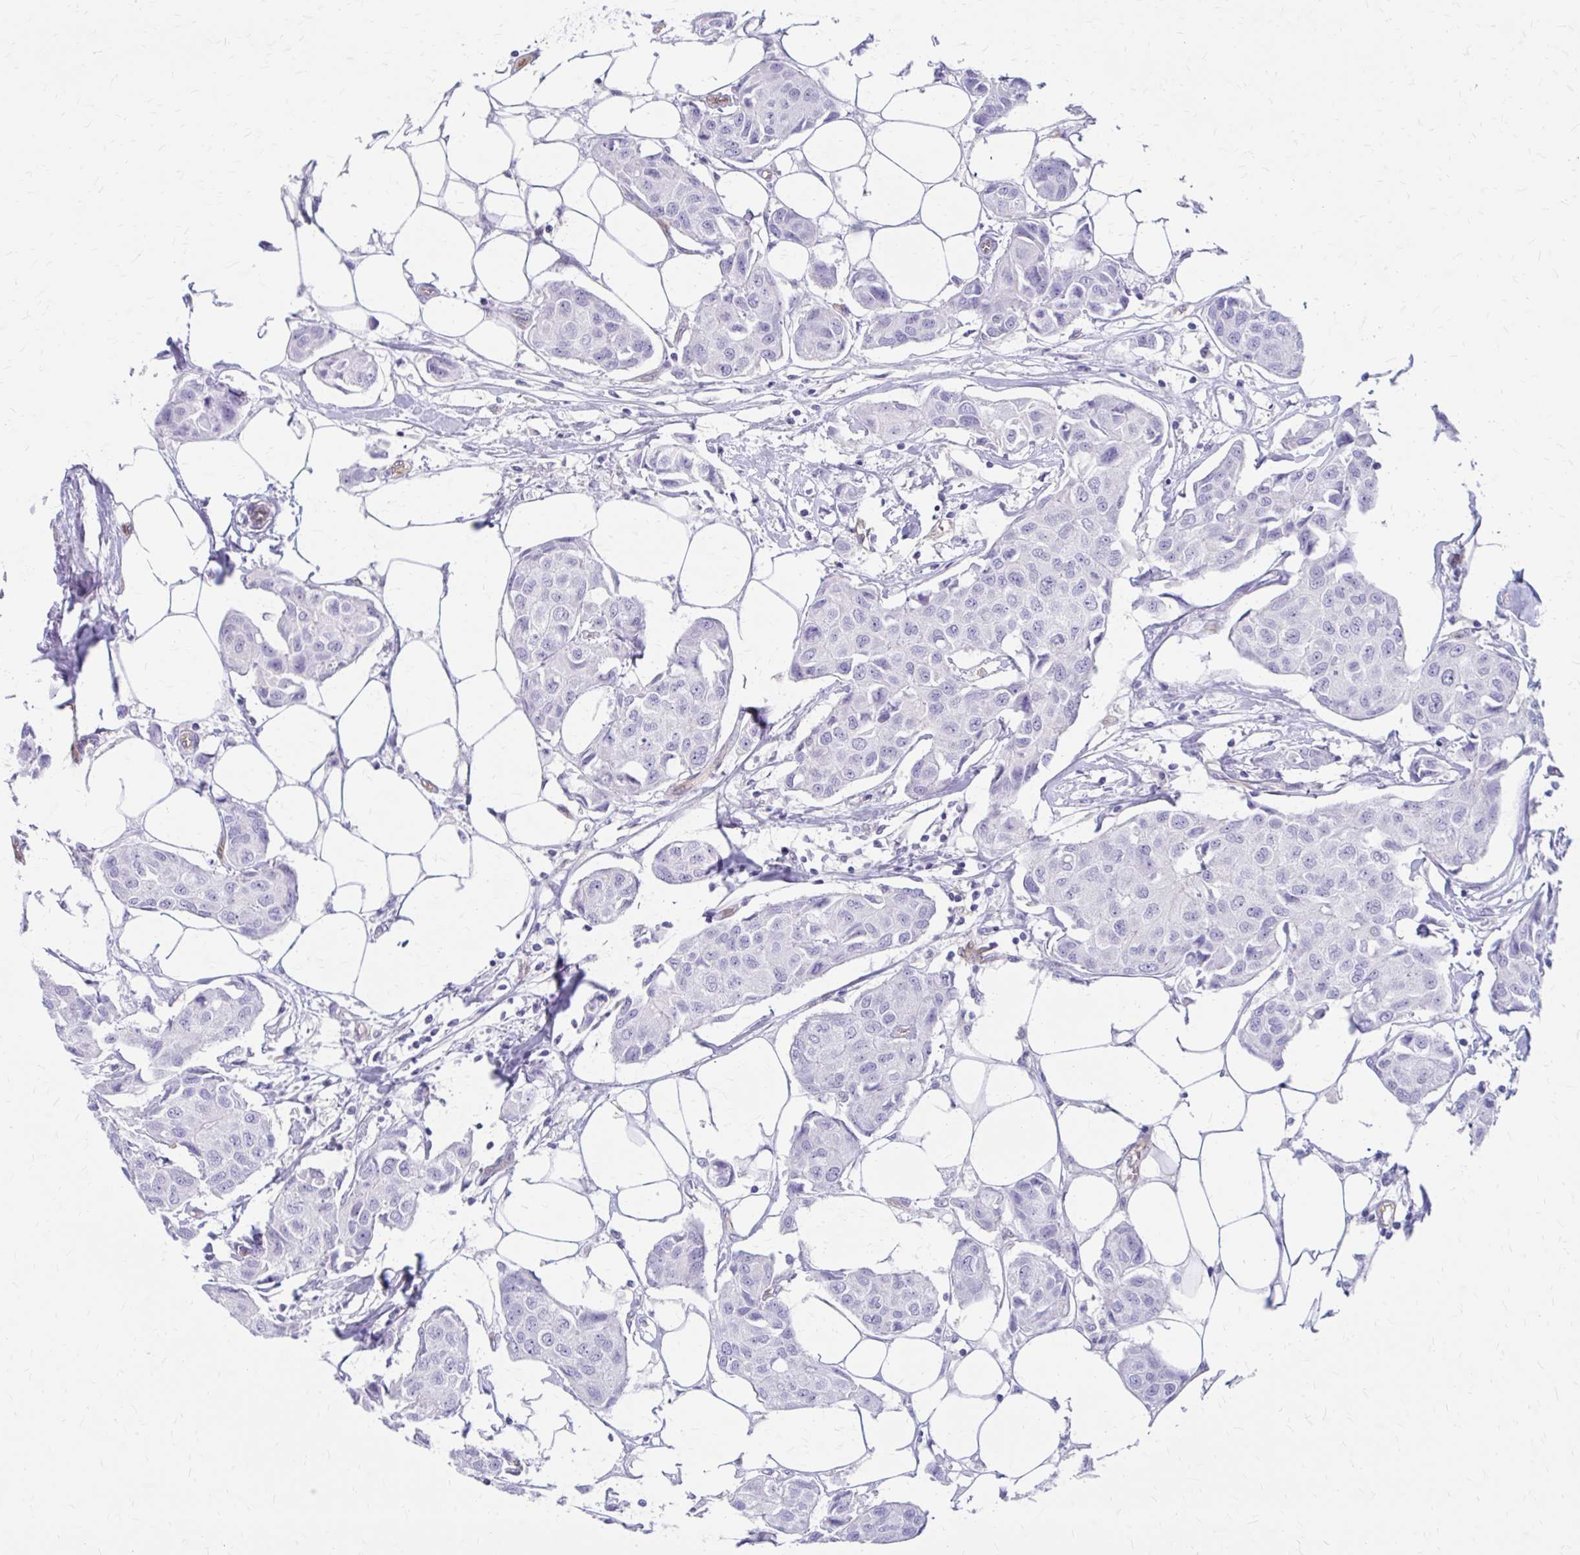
{"staining": {"intensity": "negative", "quantity": "none", "location": "none"}, "tissue": "breast cancer", "cell_type": "Tumor cells", "image_type": "cancer", "snomed": [{"axis": "morphology", "description": "Duct carcinoma"}, {"axis": "topography", "description": "Breast"}, {"axis": "topography", "description": "Lymph node"}], "caption": "A high-resolution micrograph shows immunohistochemistry (IHC) staining of breast cancer (invasive ductal carcinoma), which exhibits no significant positivity in tumor cells.", "gene": "CLIC2", "patient": {"sex": "female", "age": 80}}